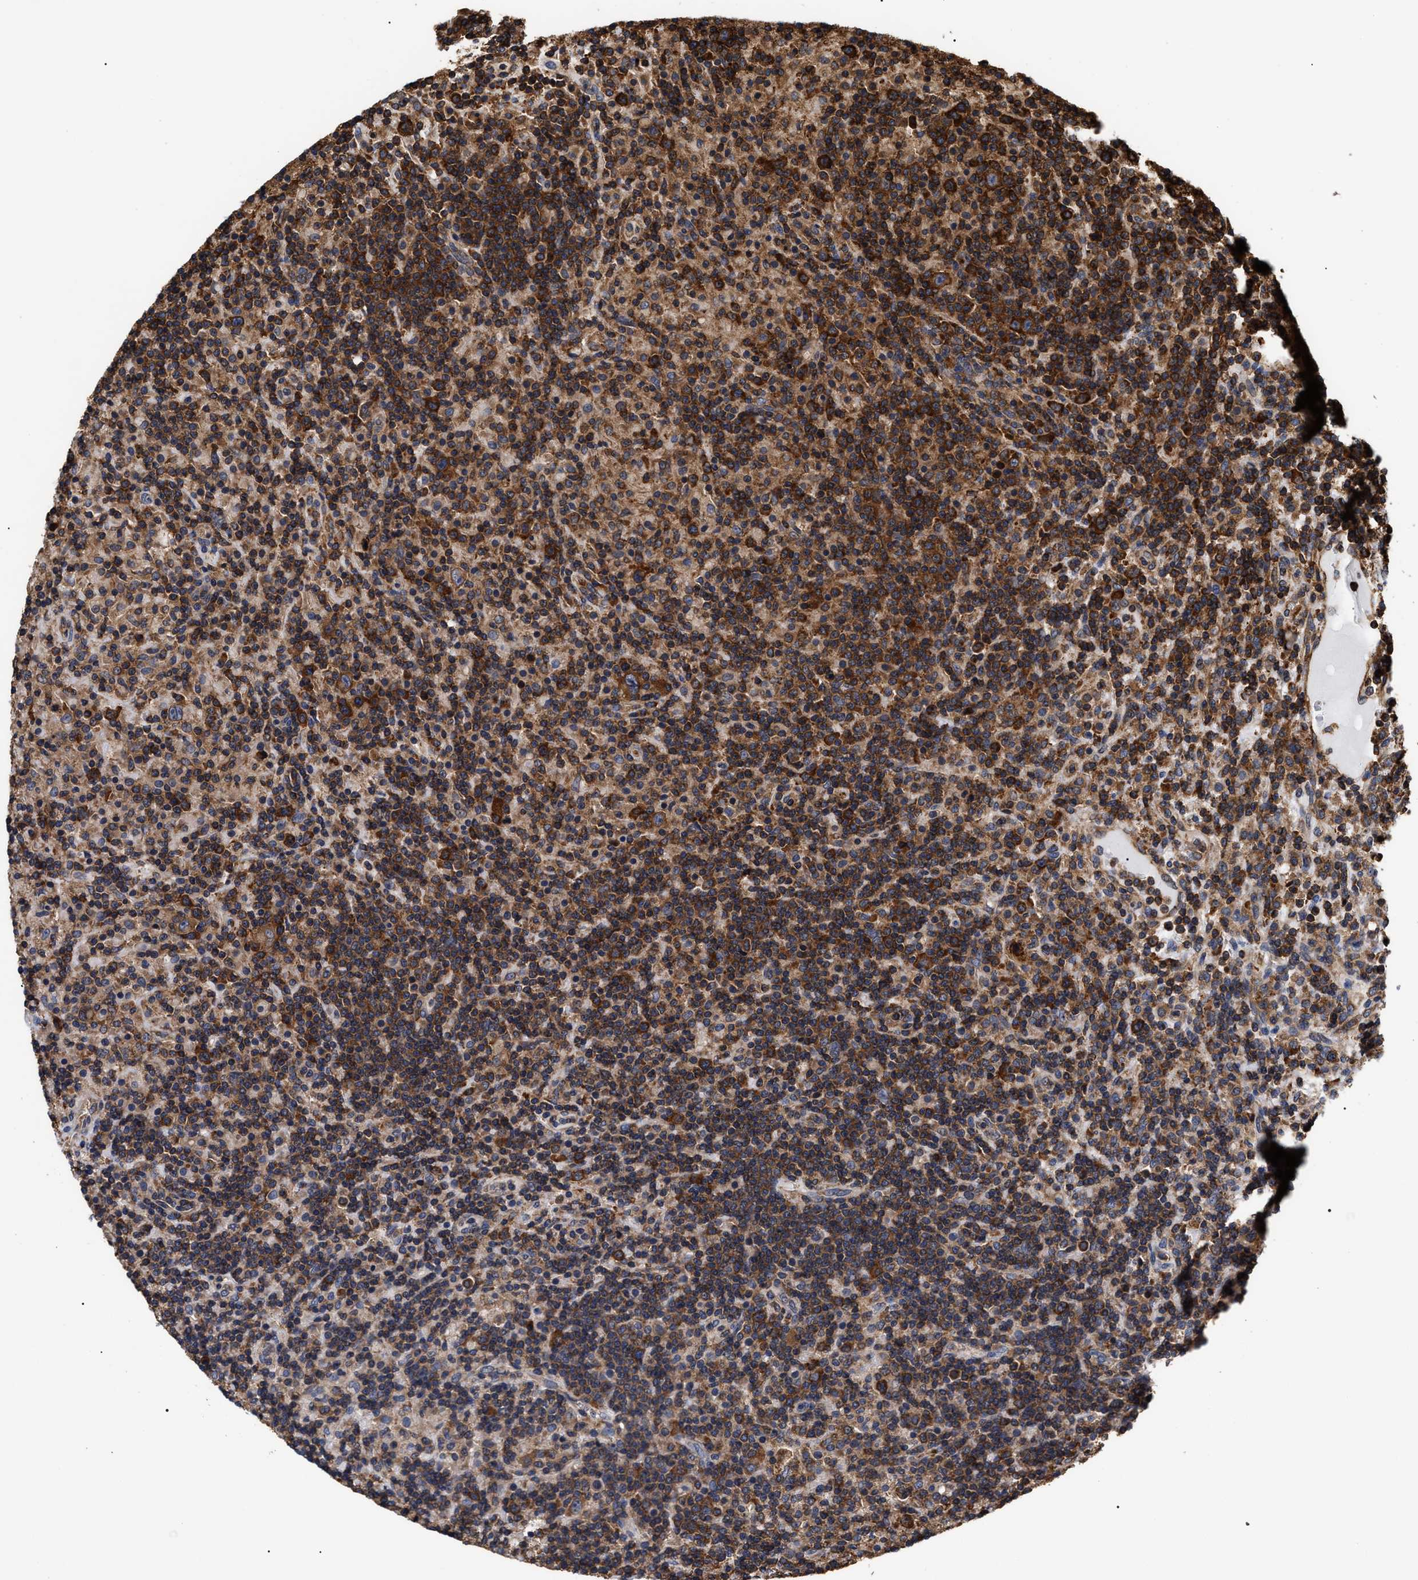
{"staining": {"intensity": "strong", "quantity": ">75%", "location": "cytoplasmic/membranous"}, "tissue": "lymphoma", "cell_type": "Tumor cells", "image_type": "cancer", "snomed": [{"axis": "morphology", "description": "Hodgkin's disease, NOS"}, {"axis": "topography", "description": "Lymph node"}], "caption": "Lymphoma stained for a protein exhibits strong cytoplasmic/membranous positivity in tumor cells. (Brightfield microscopy of DAB IHC at high magnification).", "gene": "SERBP1", "patient": {"sex": "male", "age": 70}}